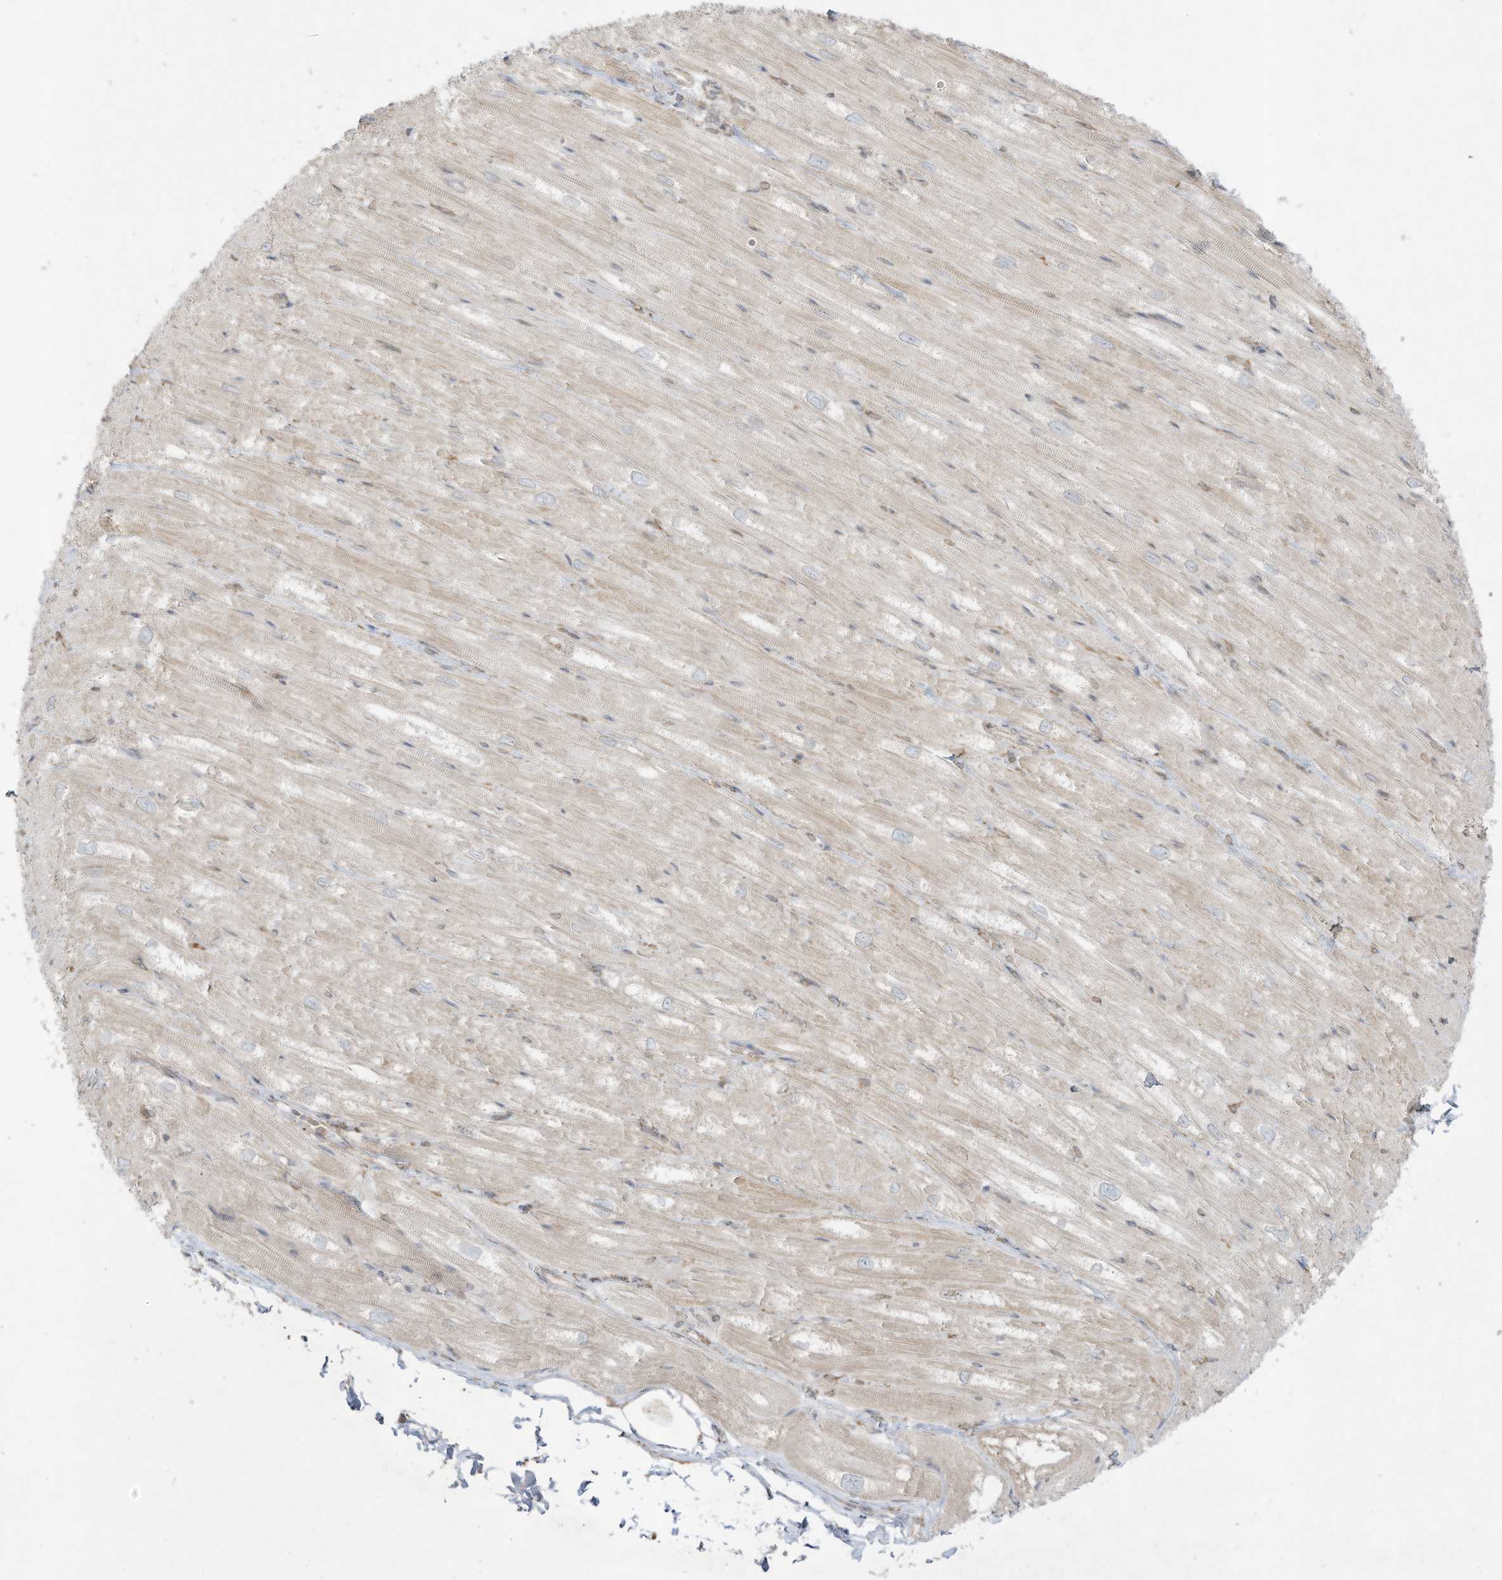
{"staining": {"intensity": "weak", "quantity": "25%-75%", "location": "cytoplasmic/membranous"}, "tissue": "heart muscle", "cell_type": "Cardiomyocytes", "image_type": "normal", "snomed": [{"axis": "morphology", "description": "Normal tissue, NOS"}, {"axis": "topography", "description": "Heart"}], "caption": "Heart muscle stained for a protein (brown) exhibits weak cytoplasmic/membranous positive positivity in approximately 25%-75% of cardiomyocytes.", "gene": "PTK6", "patient": {"sex": "male", "age": 50}}